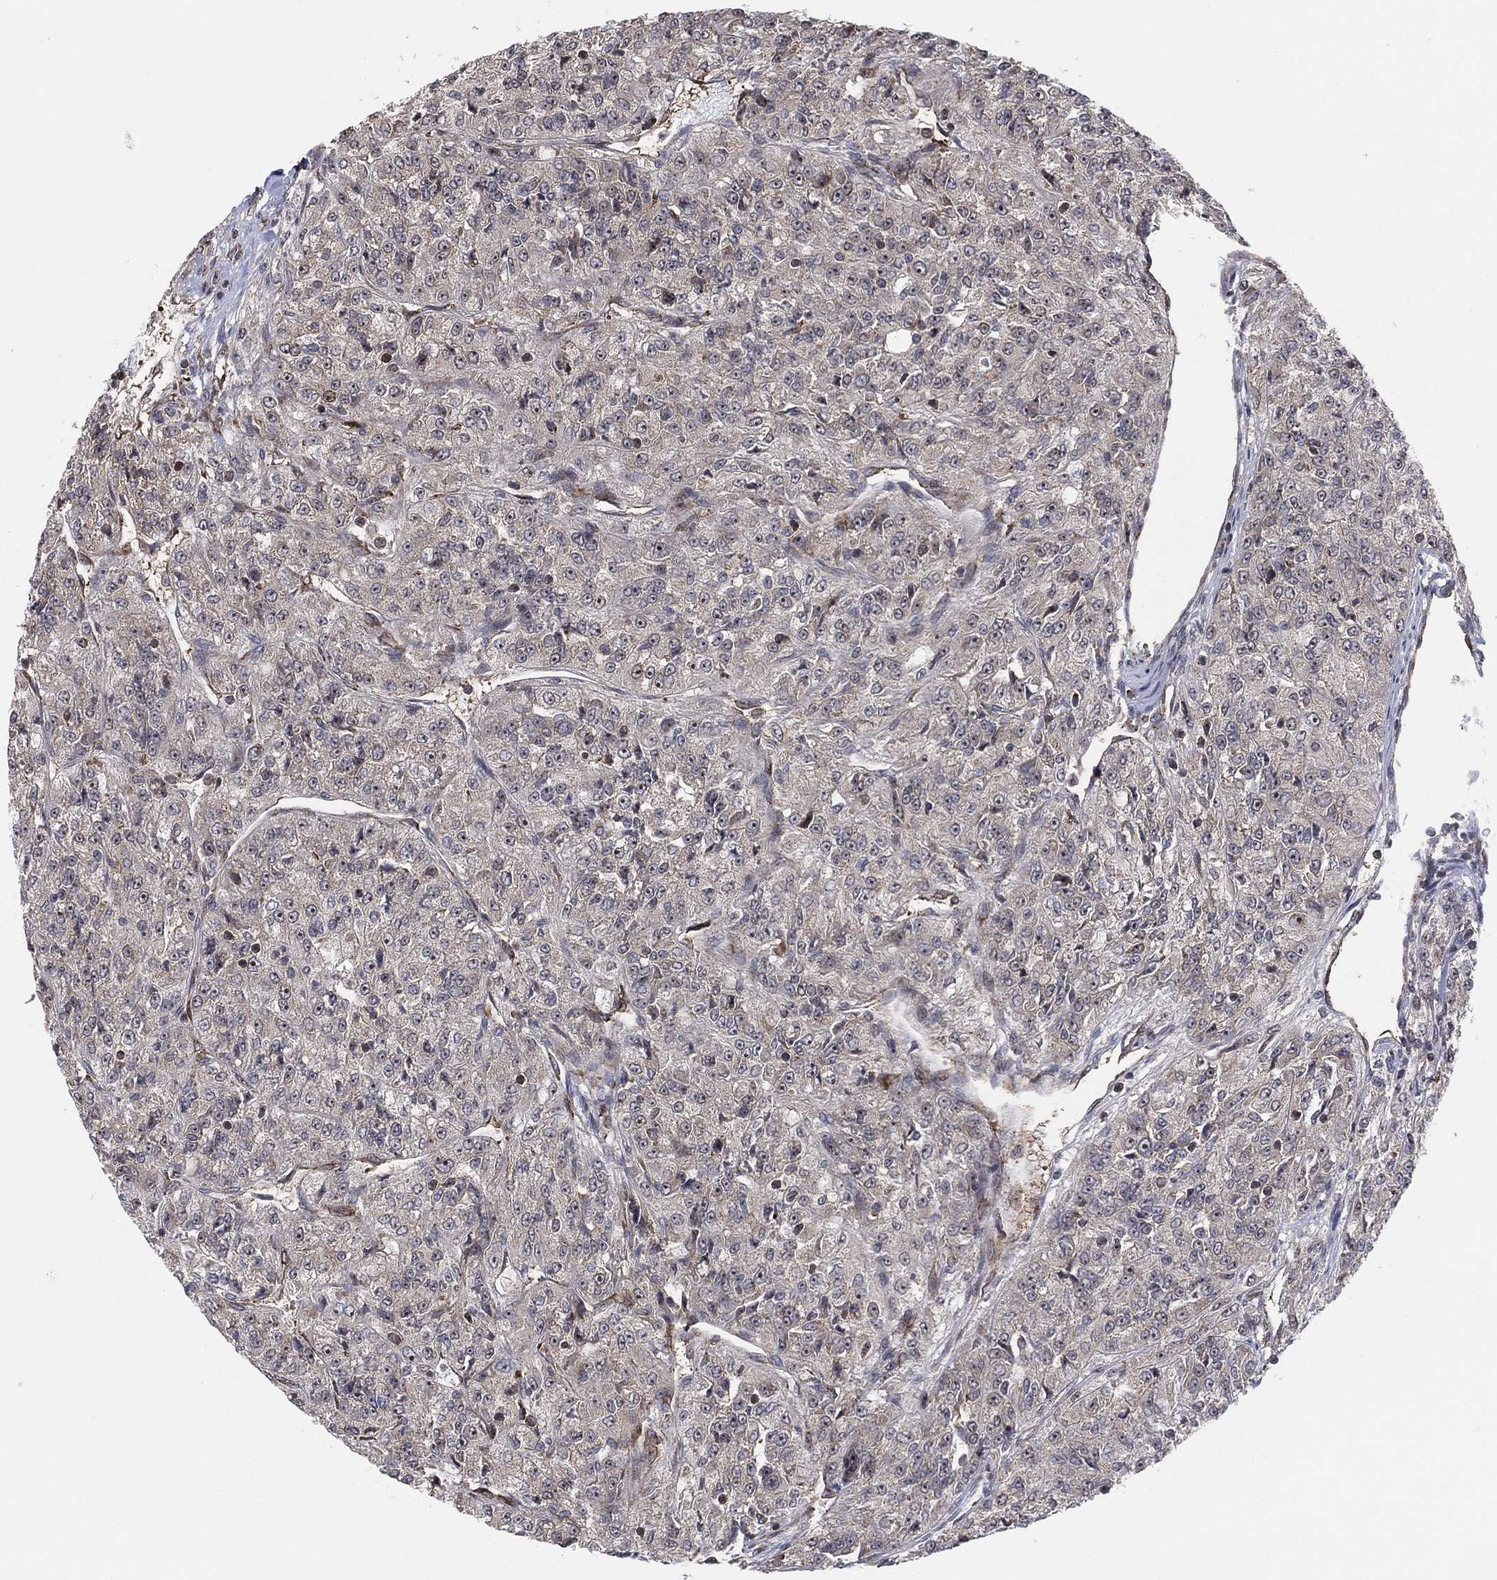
{"staining": {"intensity": "negative", "quantity": "none", "location": "none"}, "tissue": "renal cancer", "cell_type": "Tumor cells", "image_type": "cancer", "snomed": [{"axis": "morphology", "description": "Adenocarcinoma, NOS"}, {"axis": "topography", "description": "Kidney"}], "caption": "Tumor cells are negative for protein expression in human renal cancer (adenocarcinoma).", "gene": "TMCO1", "patient": {"sex": "female", "age": 63}}